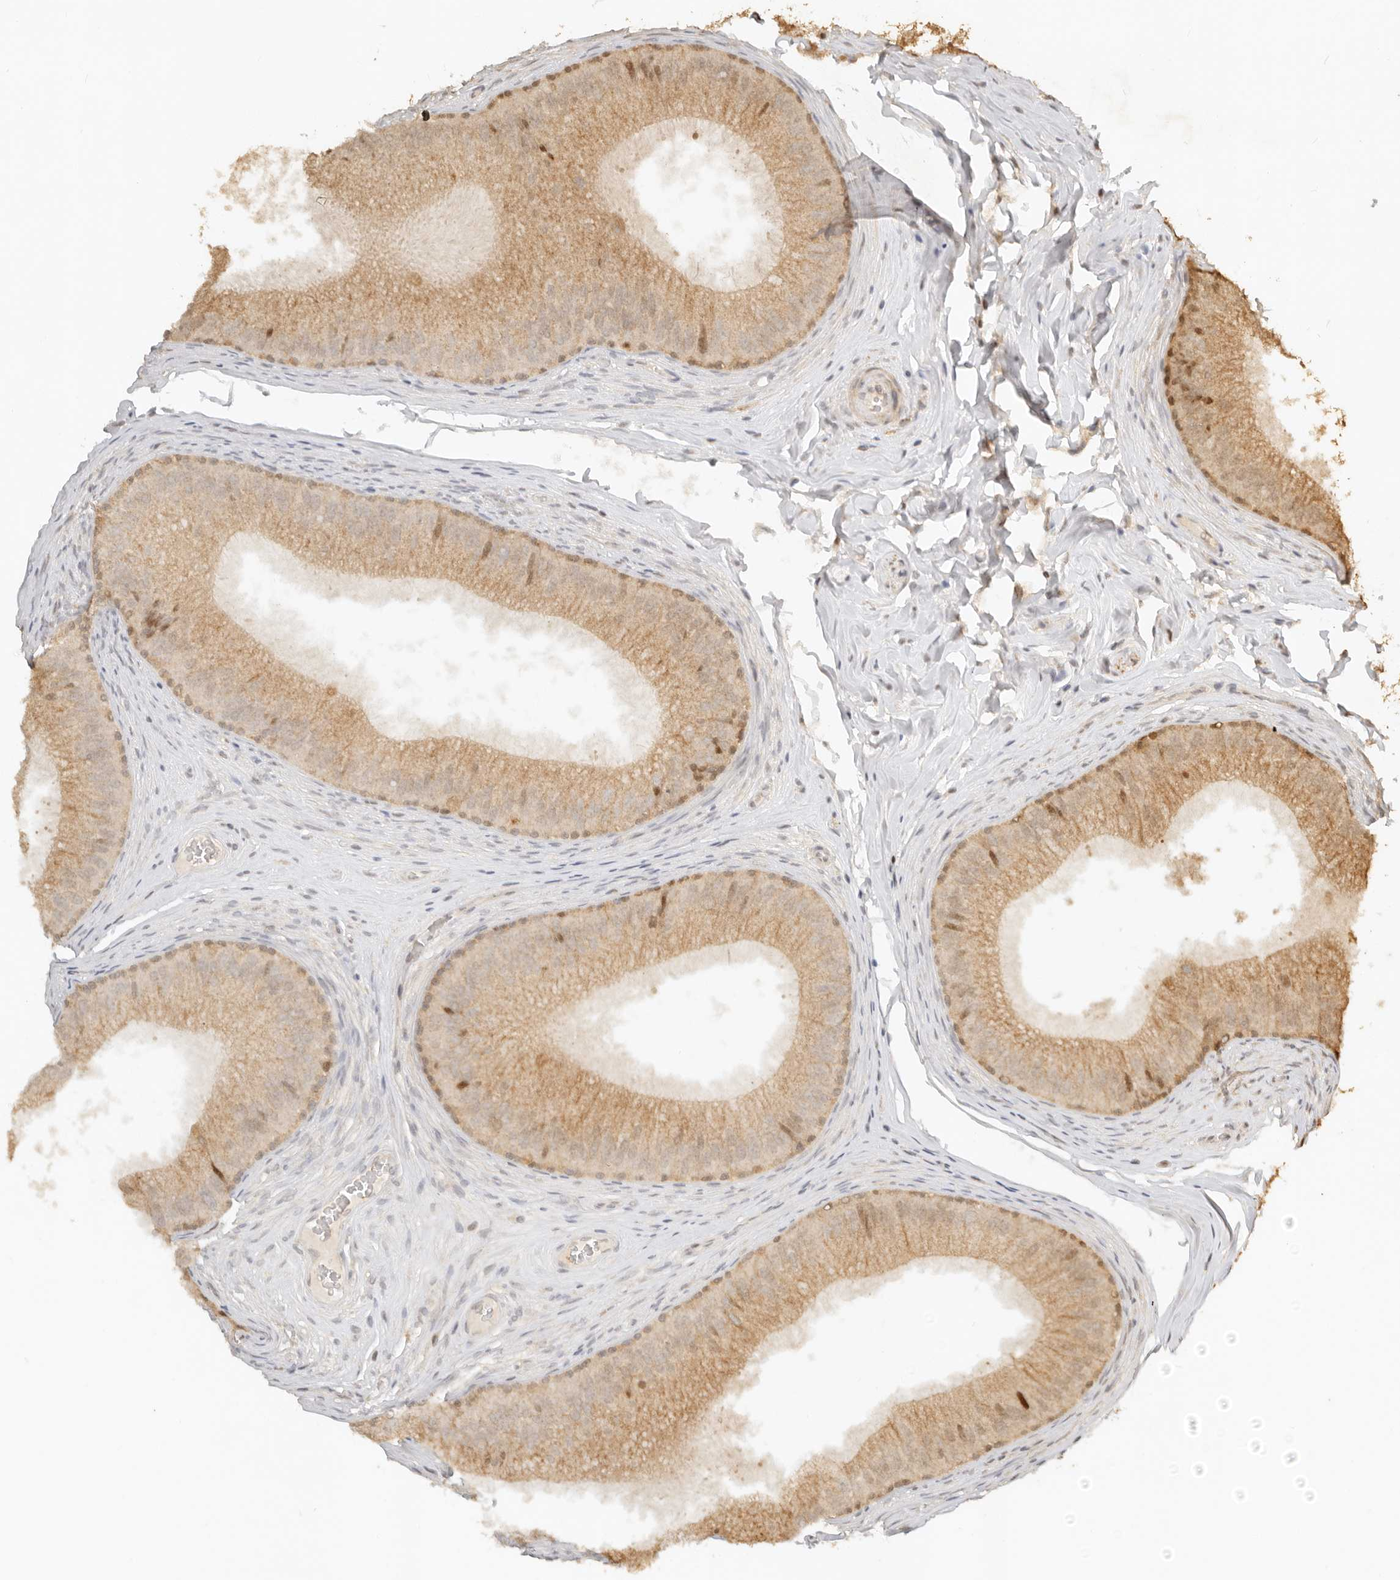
{"staining": {"intensity": "moderate", "quantity": "25%-75%", "location": "cytoplasmic/membranous,nuclear"}, "tissue": "epididymis", "cell_type": "Glandular cells", "image_type": "normal", "snomed": [{"axis": "morphology", "description": "Normal tissue, NOS"}, {"axis": "topography", "description": "Epididymis"}], "caption": "The photomicrograph demonstrates staining of normal epididymis, revealing moderate cytoplasmic/membranous,nuclear protein staining (brown color) within glandular cells.", "gene": "KIF2B", "patient": {"sex": "male", "age": 32}}